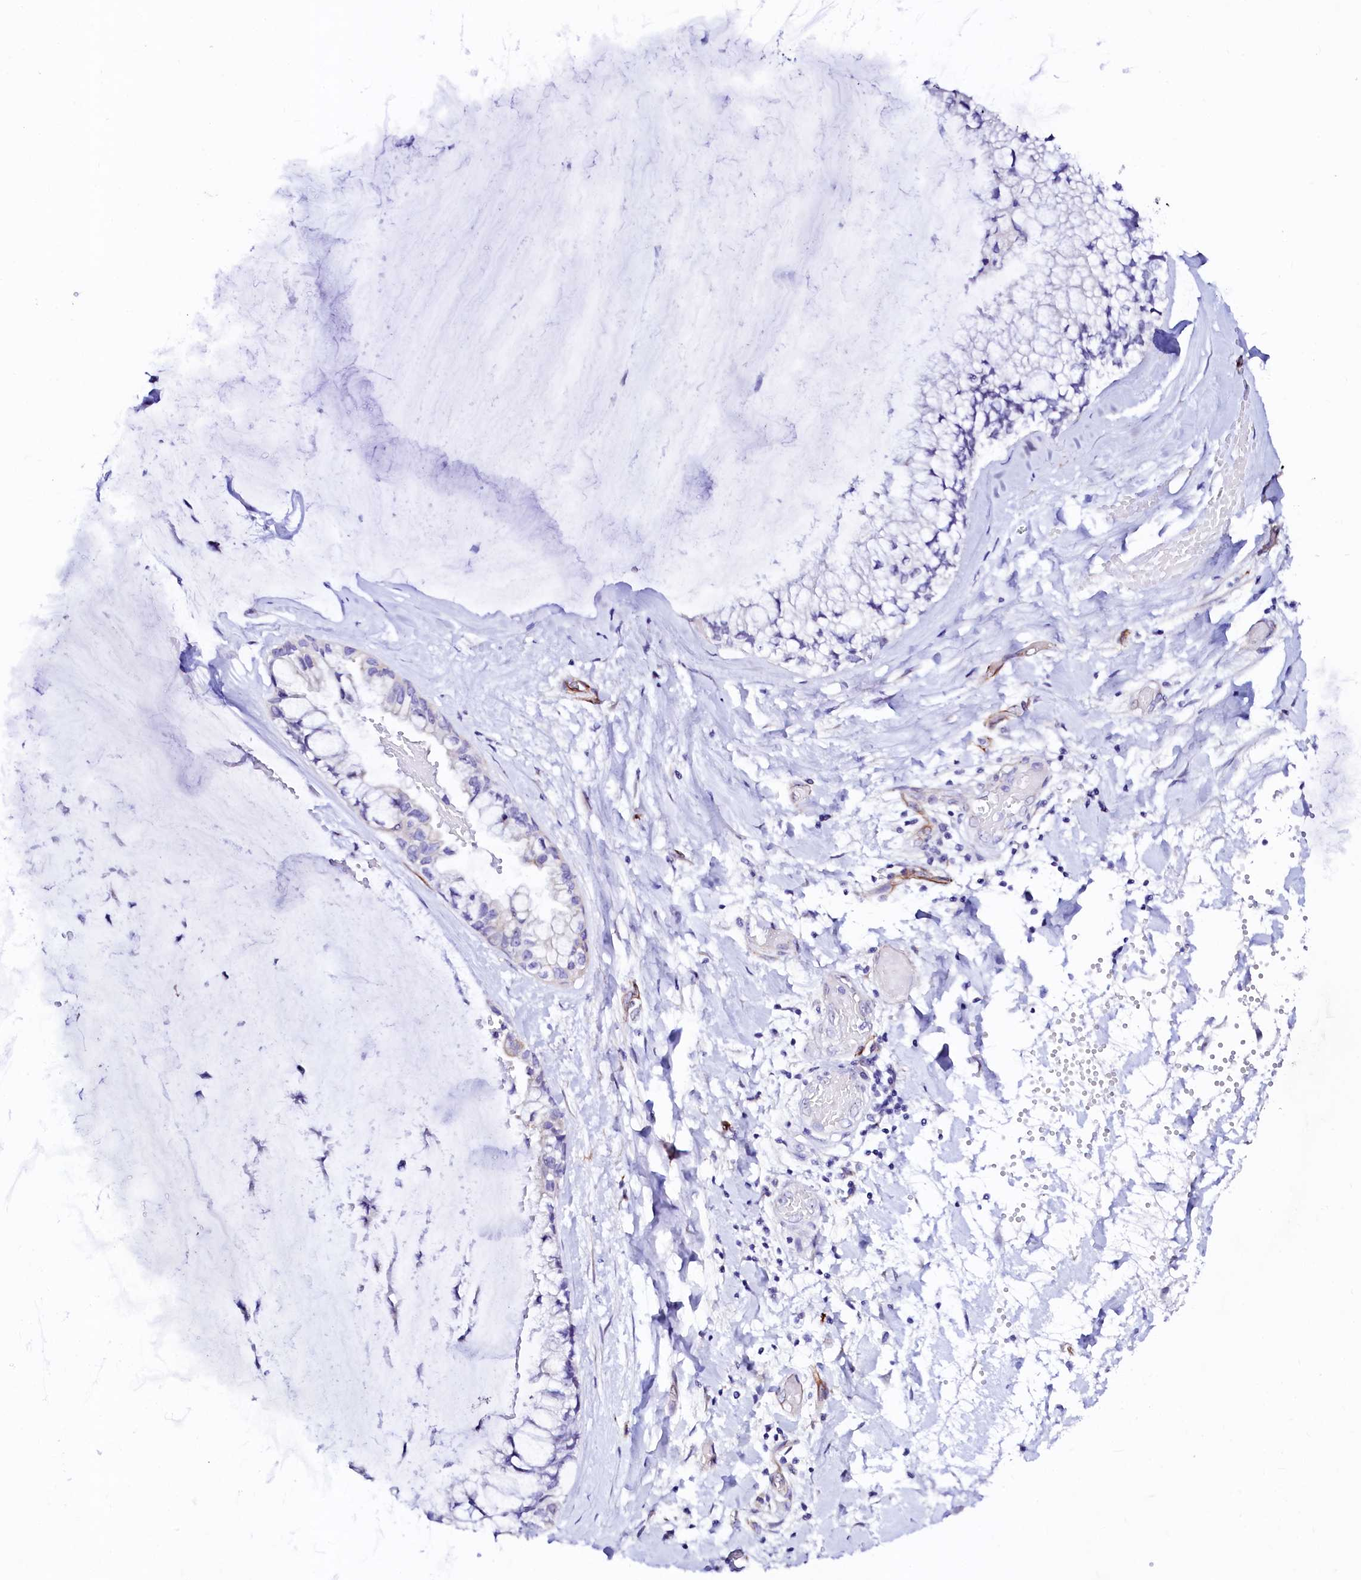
{"staining": {"intensity": "negative", "quantity": "none", "location": "none"}, "tissue": "ovarian cancer", "cell_type": "Tumor cells", "image_type": "cancer", "snomed": [{"axis": "morphology", "description": "Cystadenocarcinoma, mucinous, NOS"}, {"axis": "topography", "description": "Ovary"}], "caption": "A high-resolution image shows IHC staining of ovarian cancer, which reveals no significant positivity in tumor cells.", "gene": "SFR1", "patient": {"sex": "female", "age": 39}}